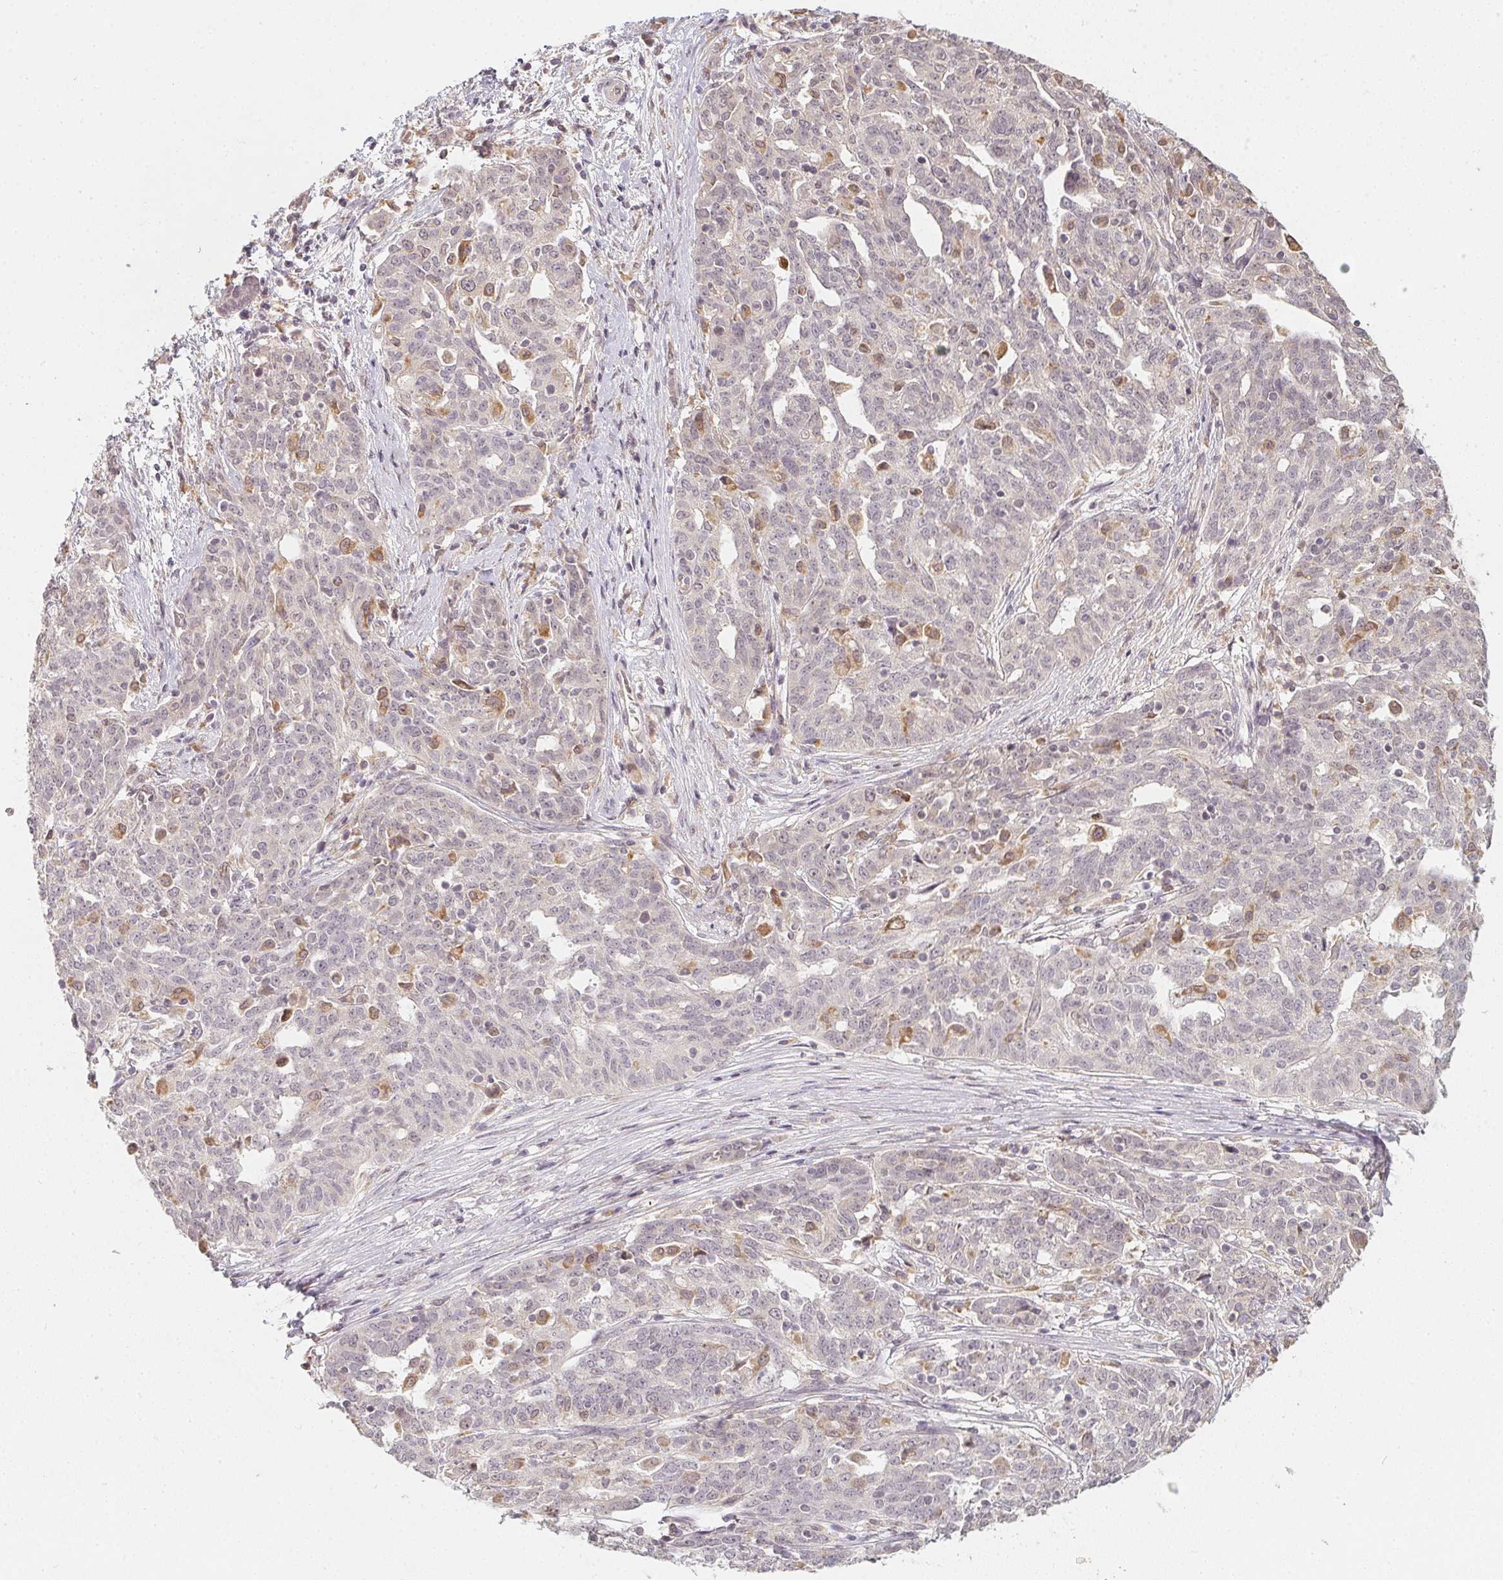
{"staining": {"intensity": "negative", "quantity": "none", "location": "none"}, "tissue": "ovarian cancer", "cell_type": "Tumor cells", "image_type": "cancer", "snomed": [{"axis": "morphology", "description": "Cystadenocarcinoma, serous, NOS"}, {"axis": "topography", "description": "Ovary"}], "caption": "Ovarian cancer (serous cystadenocarcinoma) was stained to show a protein in brown. There is no significant staining in tumor cells. (DAB immunohistochemistry (IHC), high magnification).", "gene": "SOAT1", "patient": {"sex": "female", "age": 67}}